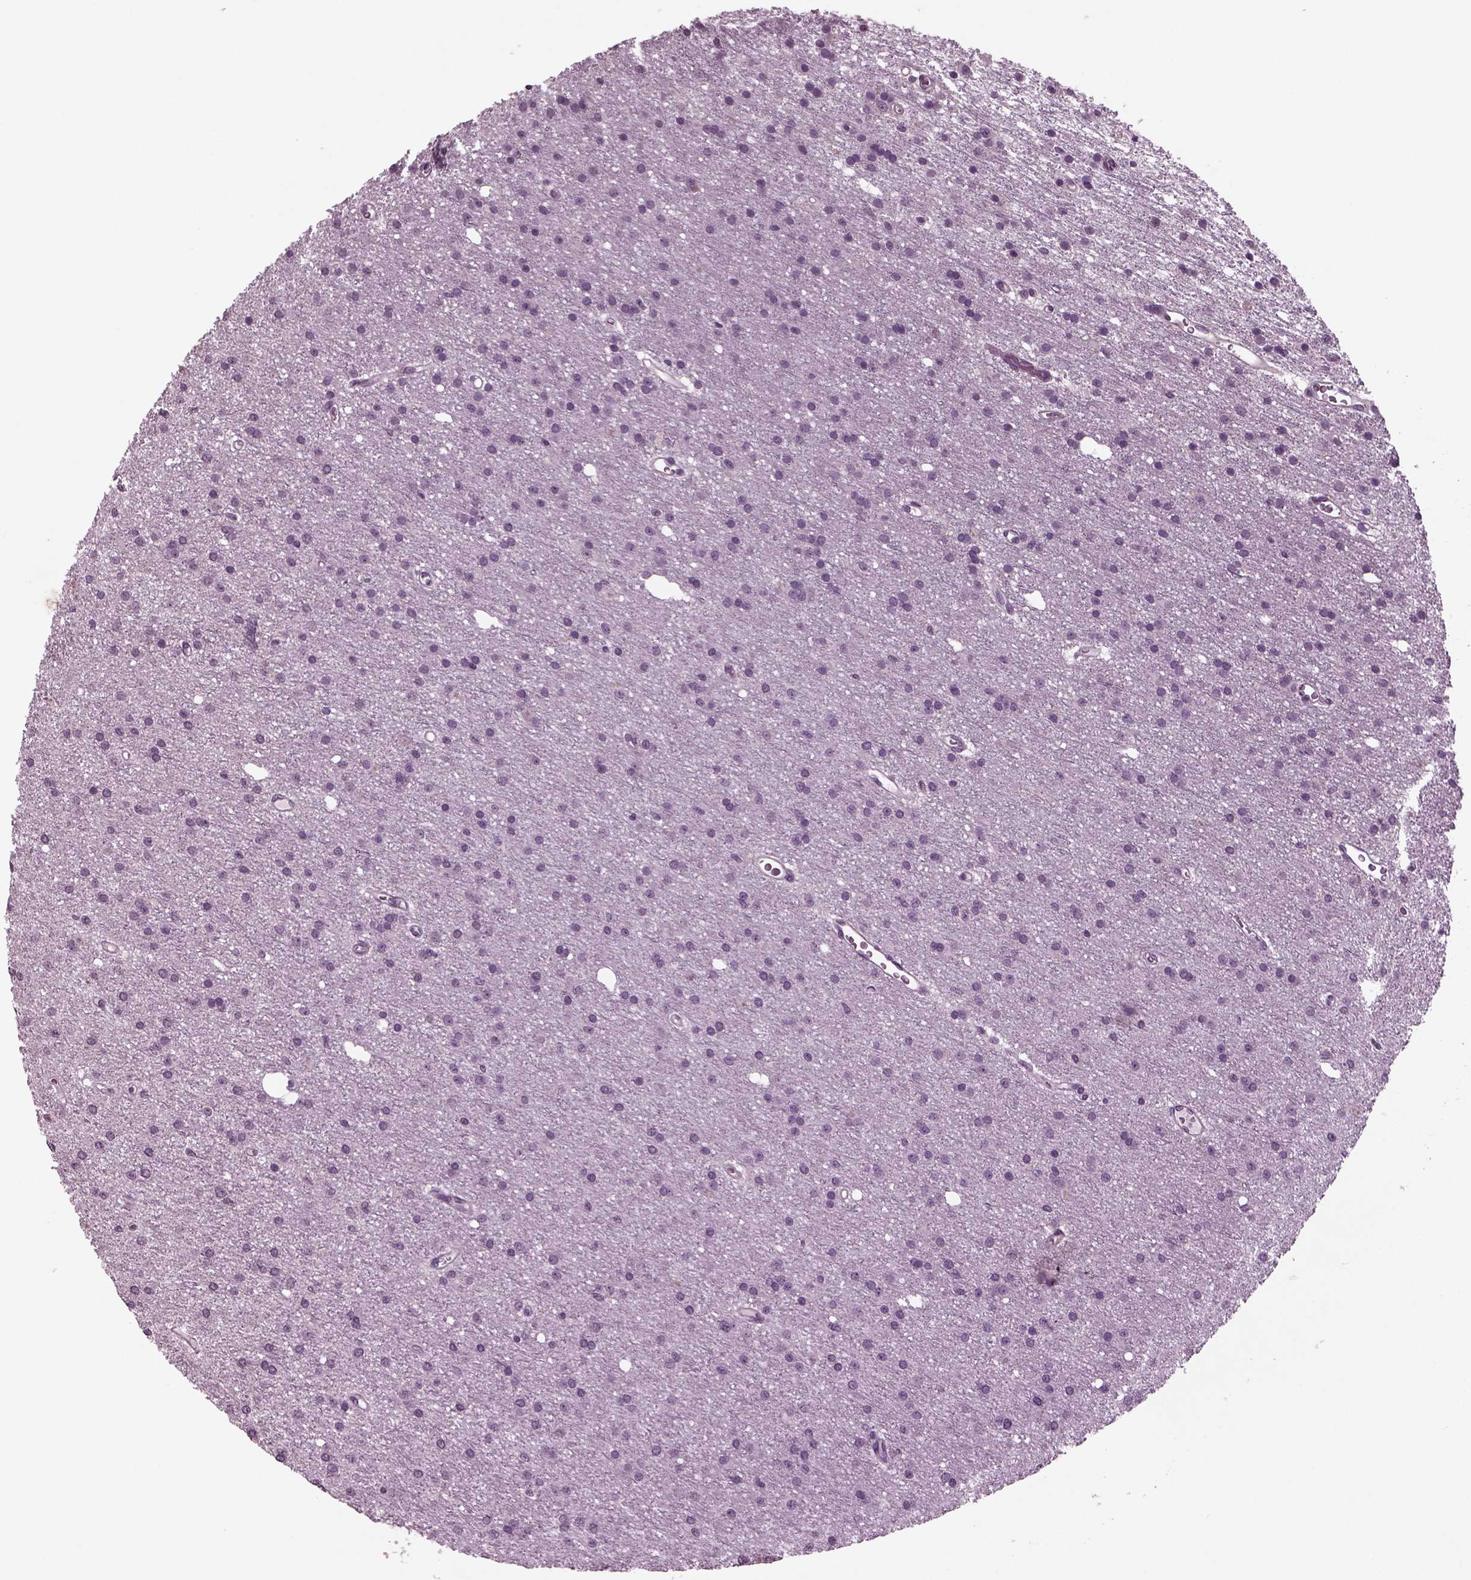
{"staining": {"intensity": "negative", "quantity": "none", "location": "none"}, "tissue": "glioma", "cell_type": "Tumor cells", "image_type": "cancer", "snomed": [{"axis": "morphology", "description": "Glioma, malignant, Low grade"}, {"axis": "topography", "description": "Brain"}], "caption": "Immunohistochemical staining of malignant low-grade glioma displays no significant staining in tumor cells.", "gene": "ODF3", "patient": {"sex": "male", "age": 27}}